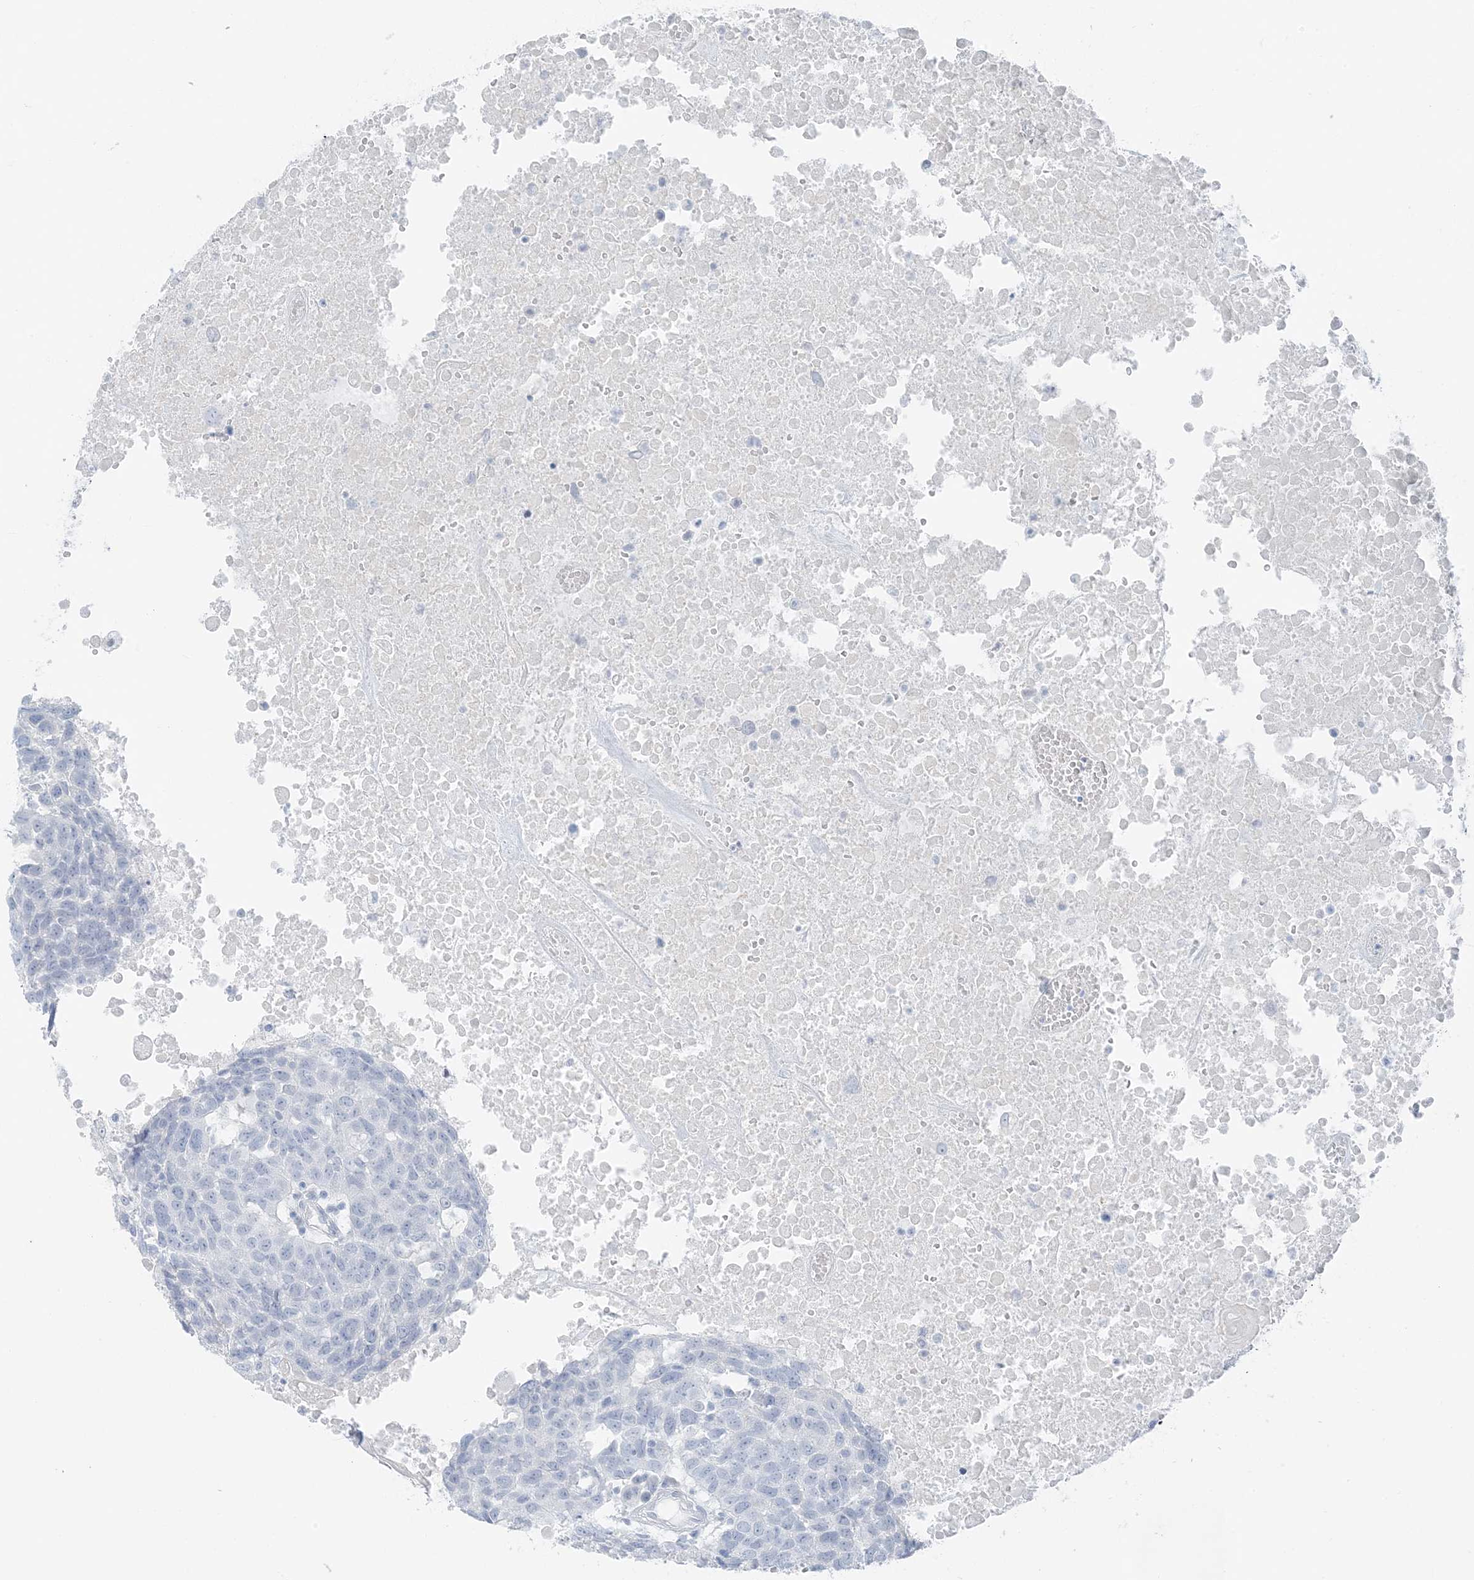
{"staining": {"intensity": "negative", "quantity": "none", "location": "none"}, "tissue": "head and neck cancer", "cell_type": "Tumor cells", "image_type": "cancer", "snomed": [{"axis": "morphology", "description": "Squamous cell carcinoma, NOS"}, {"axis": "topography", "description": "Head-Neck"}], "caption": "Squamous cell carcinoma (head and neck) was stained to show a protein in brown. There is no significant staining in tumor cells. (DAB immunohistochemistry (IHC) visualized using brightfield microscopy, high magnification).", "gene": "ZFP64", "patient": {"sex": "male", "age": 66}}